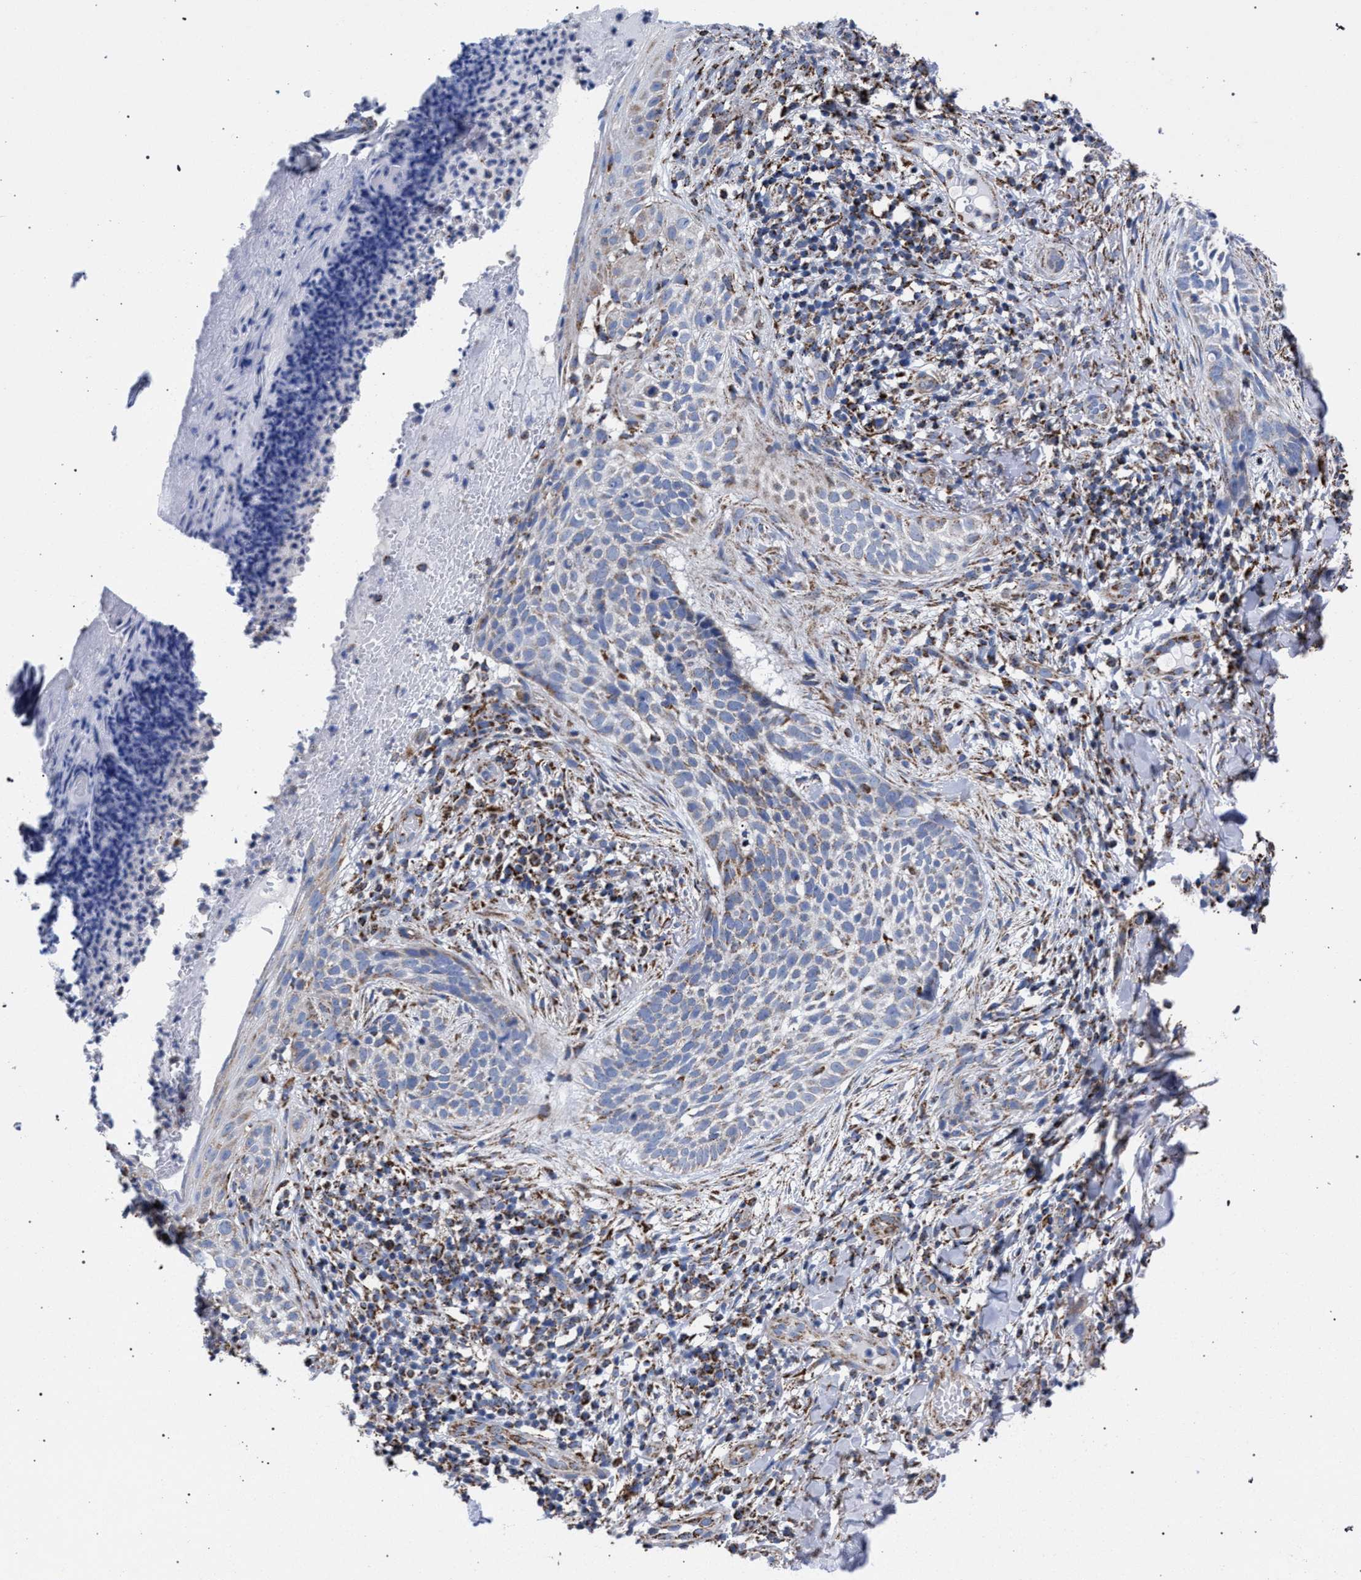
{"staining": {"intensity": "moderate", "quantity": "<25%", "location": "cytoplasmic/membranous"}, "tissue": "skin cancer", "cell_type": "Tumor cells", "image_type": "cancer", "snomed": [{"axis": "morphology", "description": "Normal tissue, NOS"}, {"axis": "morphology", "description": "Basal cell carcinoma"}, {"axis": "topography", "description": "Skin"}], "caption": "Immunohistochemistry (IHC) of human skin cancer (basal cell carcinoma) shows low levels of moderate cytoplasmic/membranous expression in about <25% of tumor cells.", "gene": "ACADS", "patient": {"sex": "male", "age": 67}}